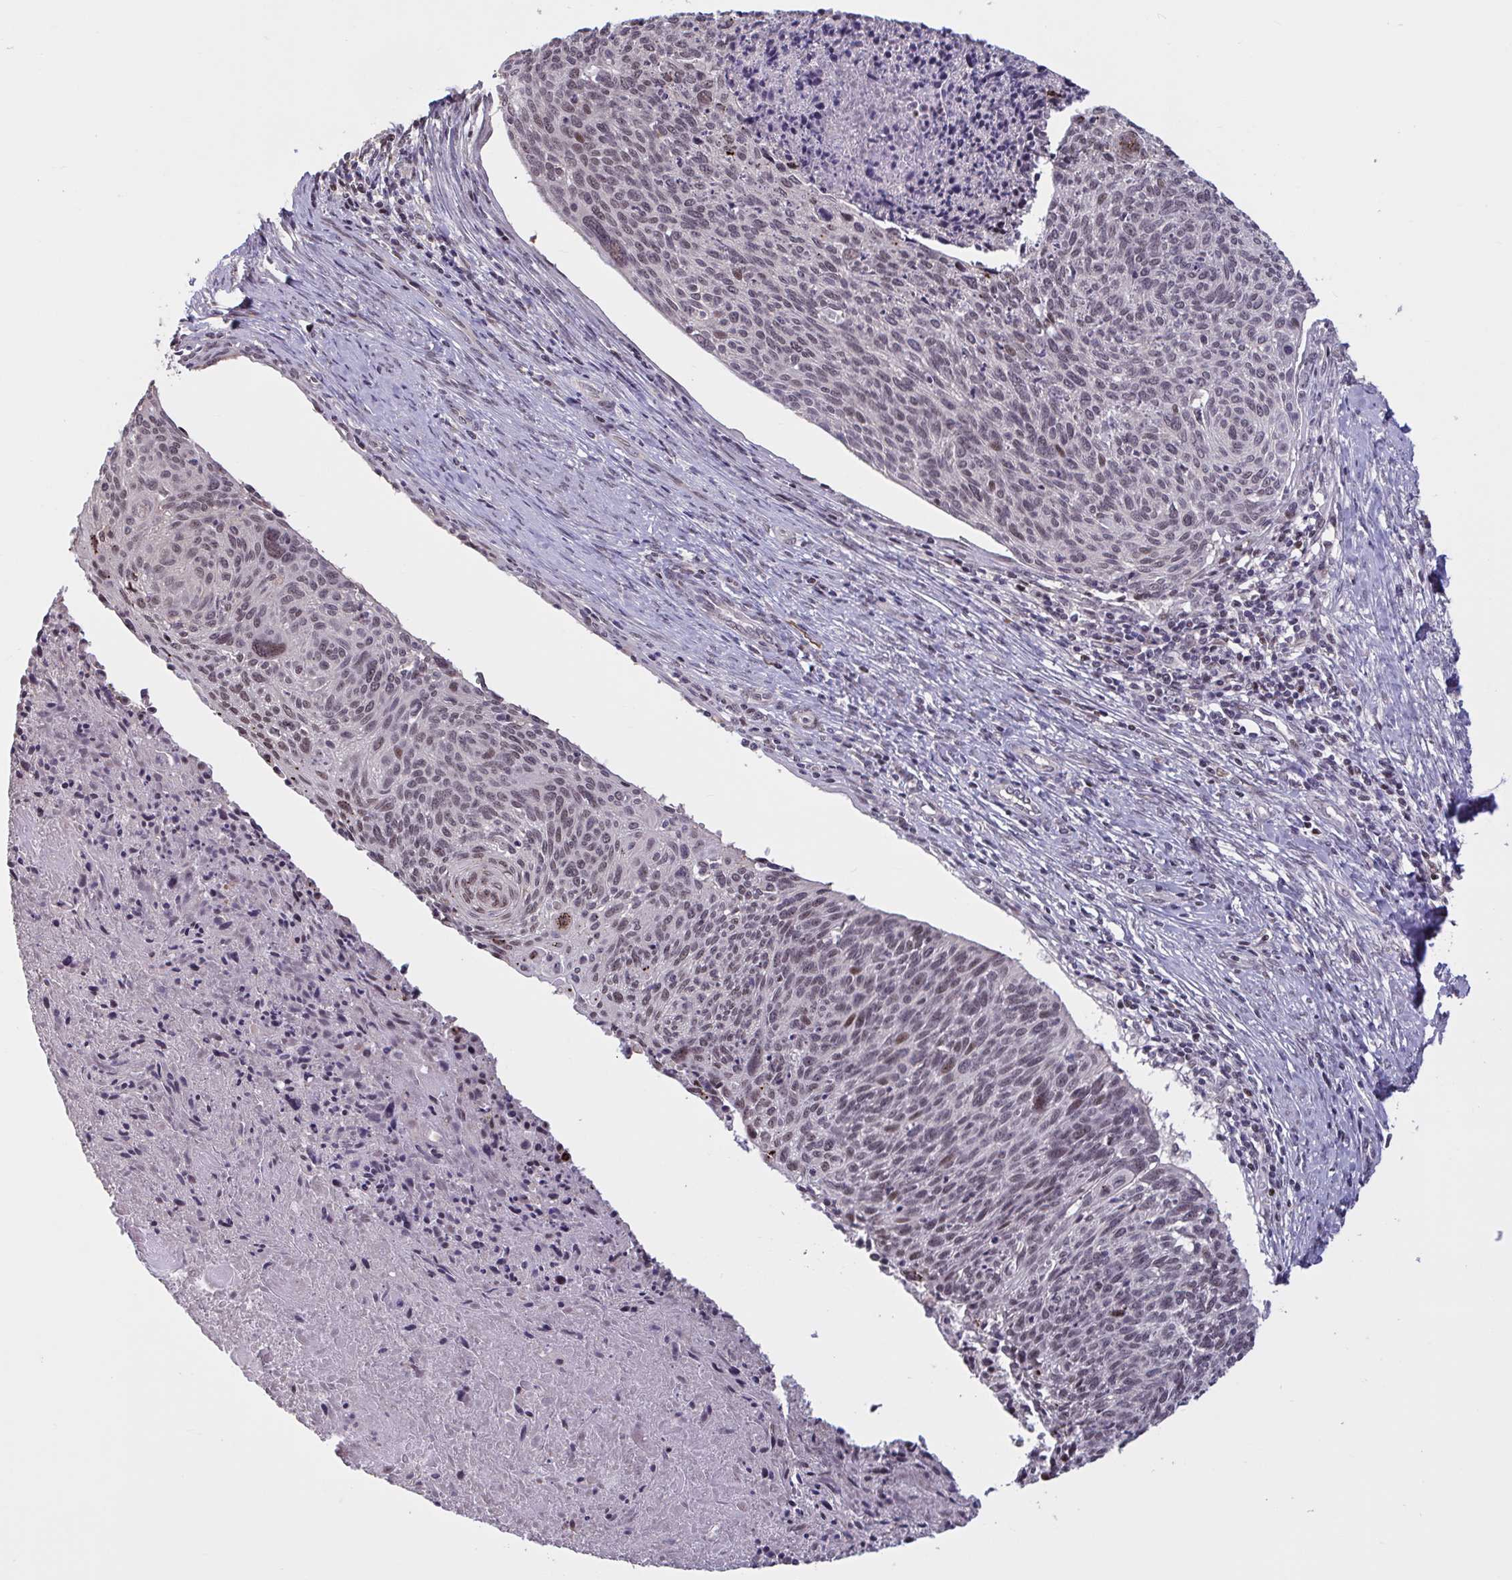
{"staining": {"intensity": "weak", "quantity": "25%-75%", "location": "nuclear"}, "tissue": "cervical cancer", "cell_type": "Tumor cells", "image_type": "cancer", "snomed": [{"axis": "morphology", "description": "Squamous cell carcinoma, NOS"}, {"axis": "topography", "description": "Cervix"}], "caption": "This is an image of immunohistochemistry (IHC) staining of cervical squamous cell carcinoma, which shows weak staining in the nuclear of tumor cells.", "gene": "ZNF414", "patient": {"sex": "female", "age": 49}}